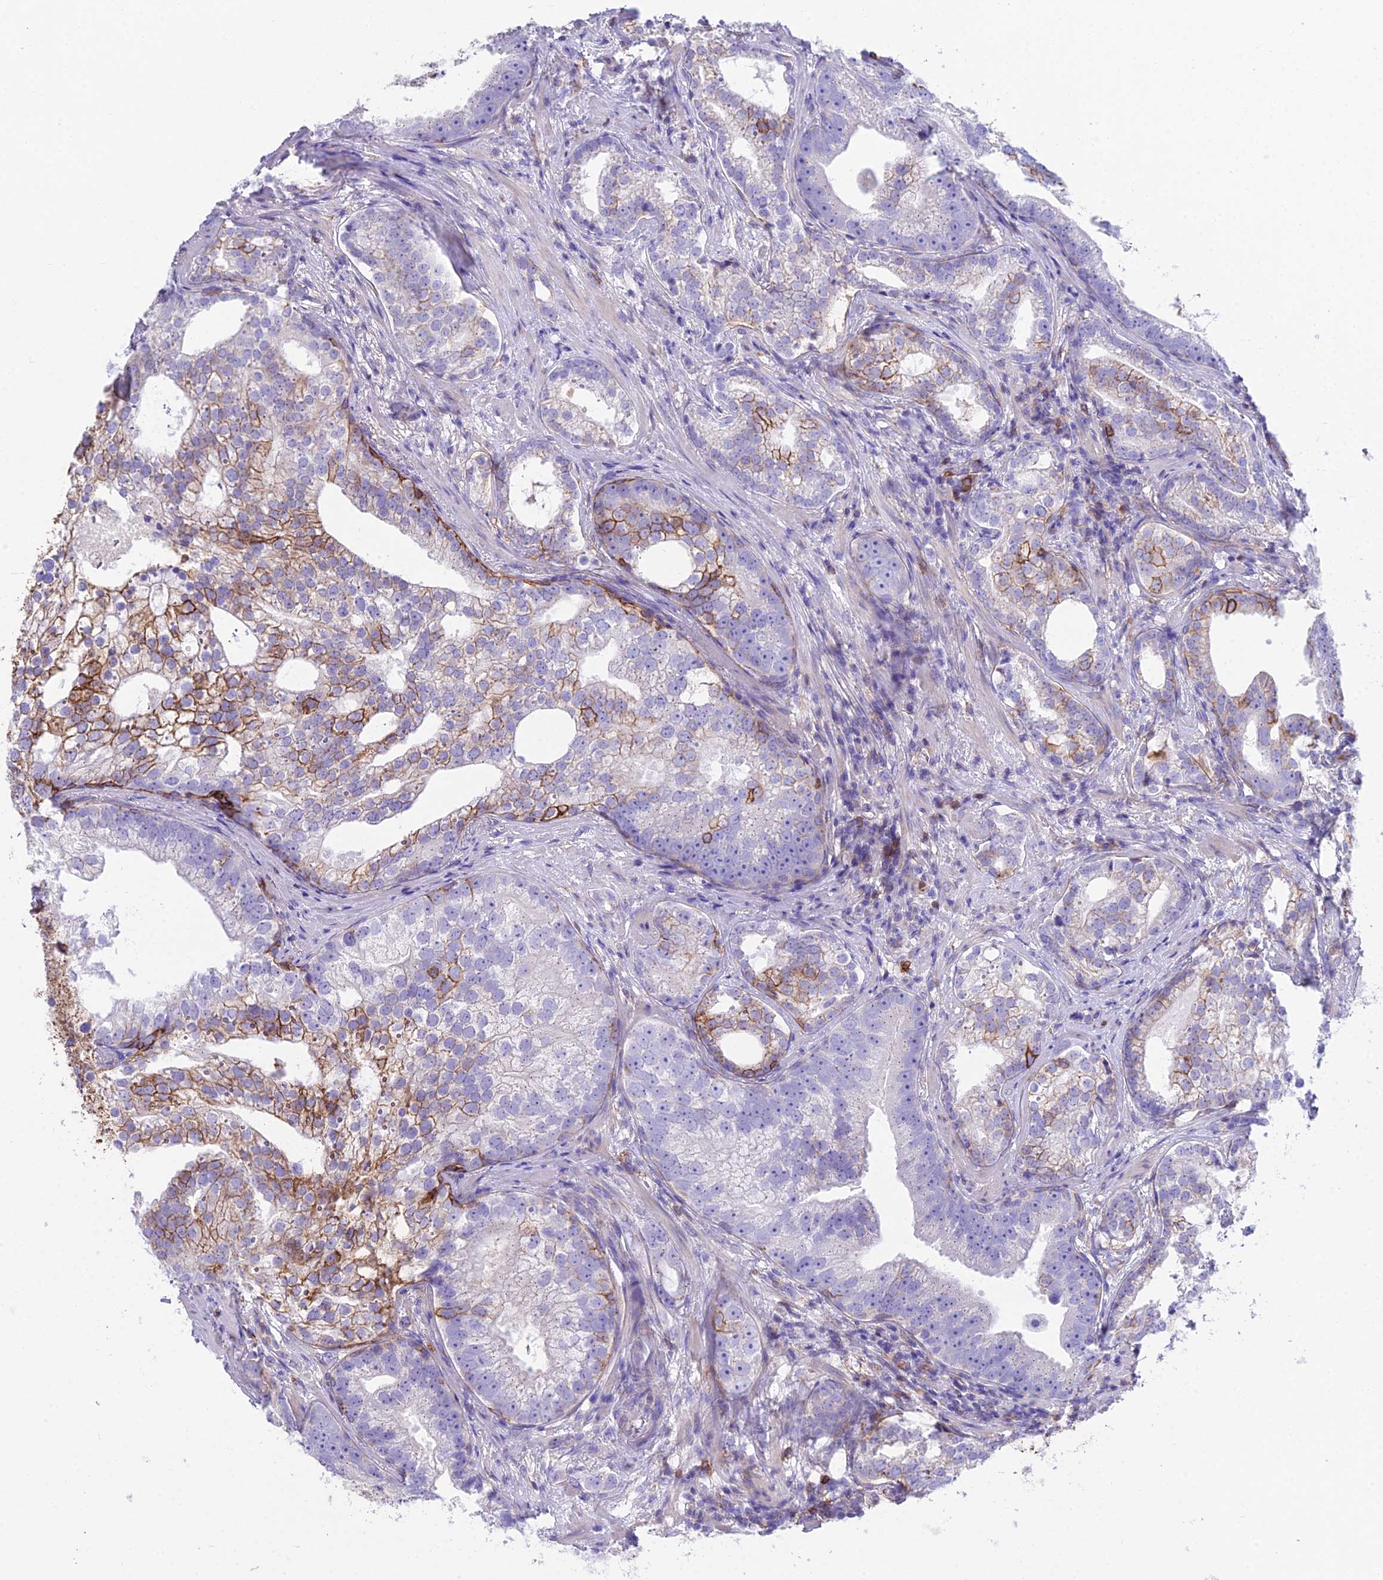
{"staining": {"intensity": "strong", "quantity": "<25%", "location": "cytoplasmic/membranous"}, "tissue": "prostate cancer", "cell_type": "Tumor cells", "image_type": "cancer", "snomed": [{"axis": "morphology", "description": "Adenocarcinoma, High grade"}, {"axis": "topography", "description": "Prostate"}], "caption": "Brown immunohistochemical staining in prostate cancer (high-grade adenocarcinoma) exhibits strong cytoplasmic/membranous positivity in approximately <25% of tumor cells.", "gene": "OR1Q1", "patient": {"sex": "male", "age": 75}}